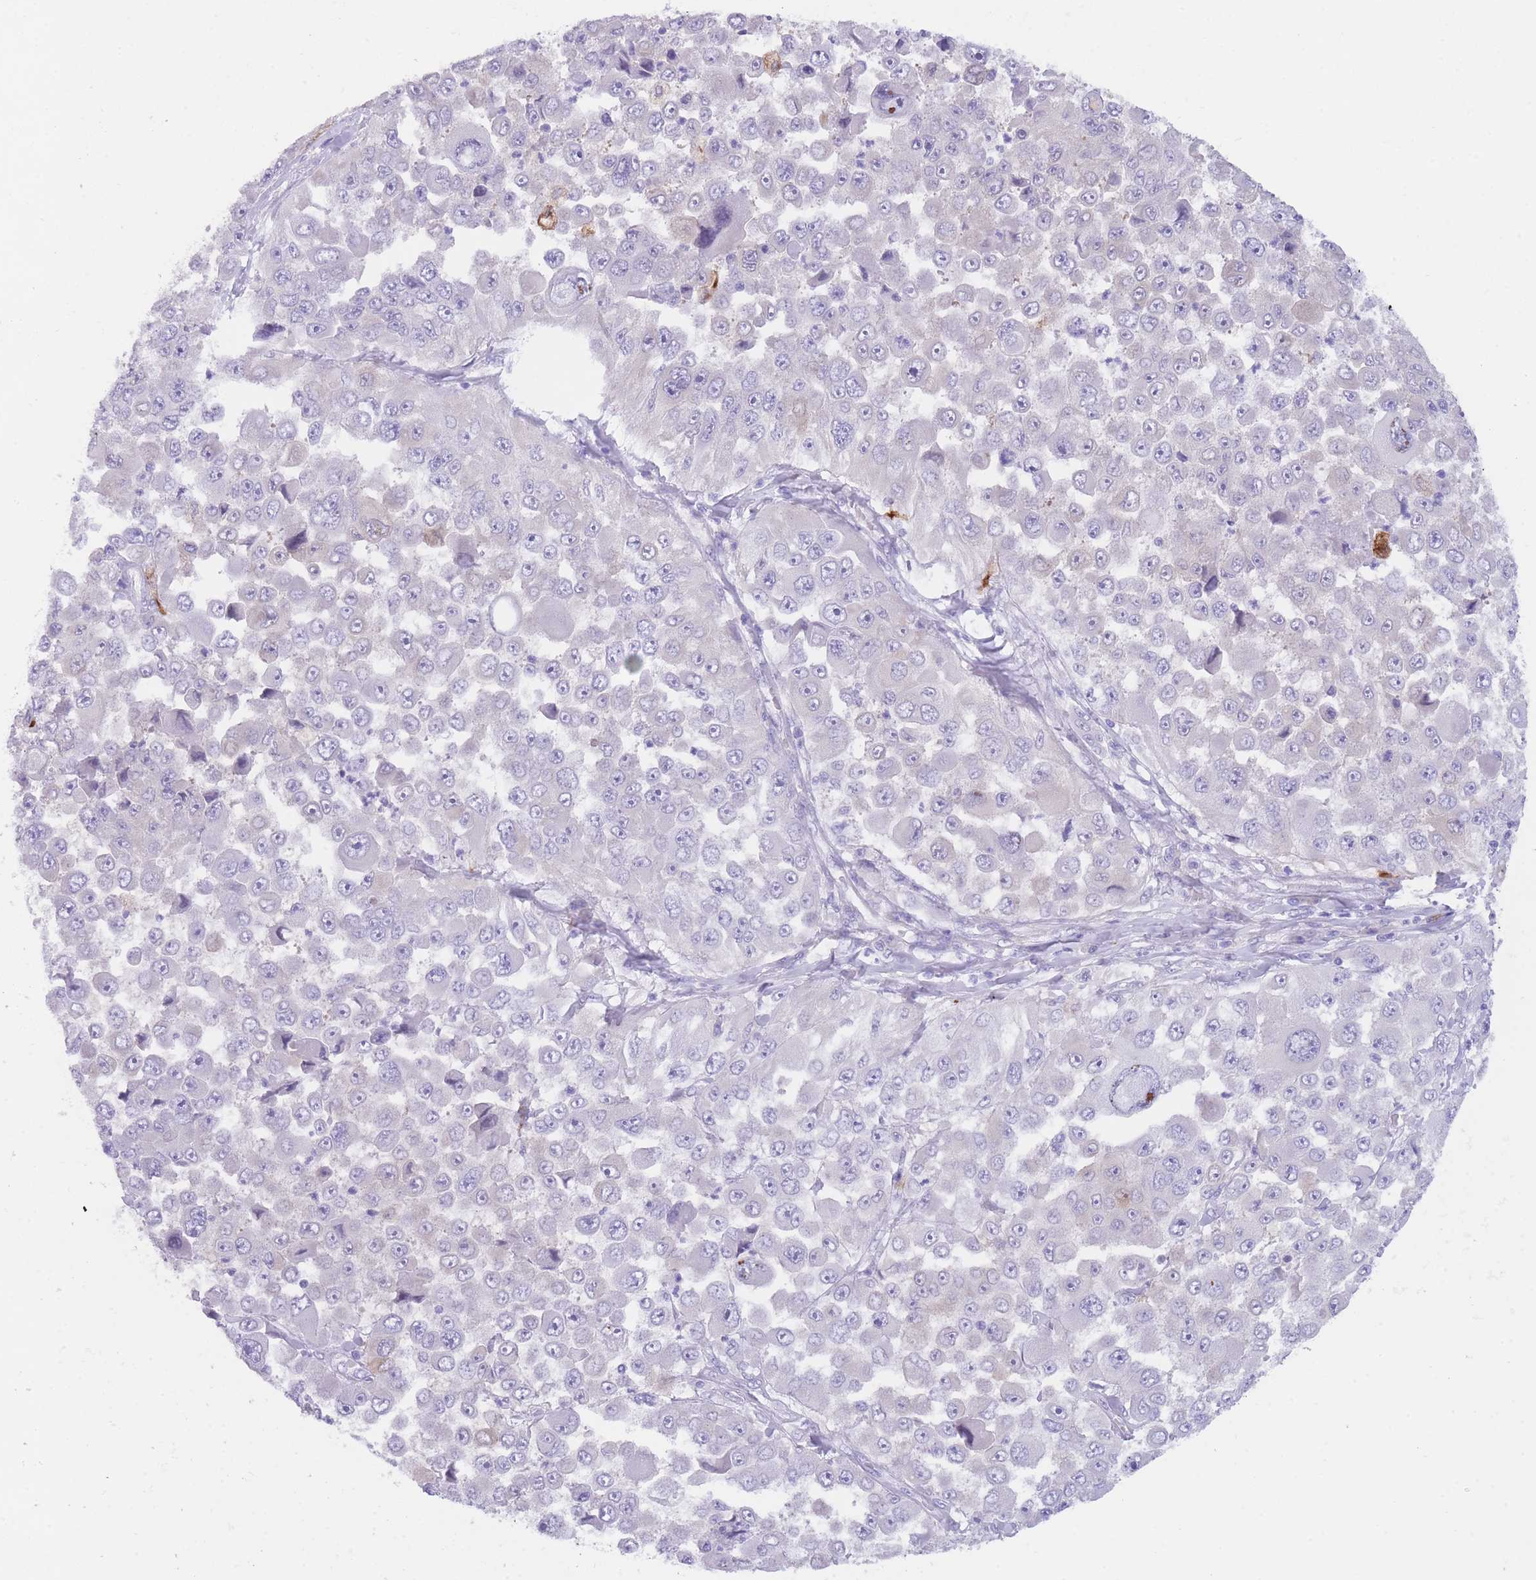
{"staining": {"intensity": "negative", "quantity": "none", "location": "none"}, "tissue": "melanoma", "cell_type": "Tumor cells", "image_type": "cancer", "snomed": [{"axis": "morphology", "description": "Malignant melanoma, Metastatic site"}, {"axis": "topography", "description": "Lymph node"}], "caption": "Immunohistochemistry (IHC) photomicrograph of melanoma stained for a protein (brown), which displays no expression in tumor cells.", "gene": "QTRT1", "patient": {"sex": "male", "age": 62}}